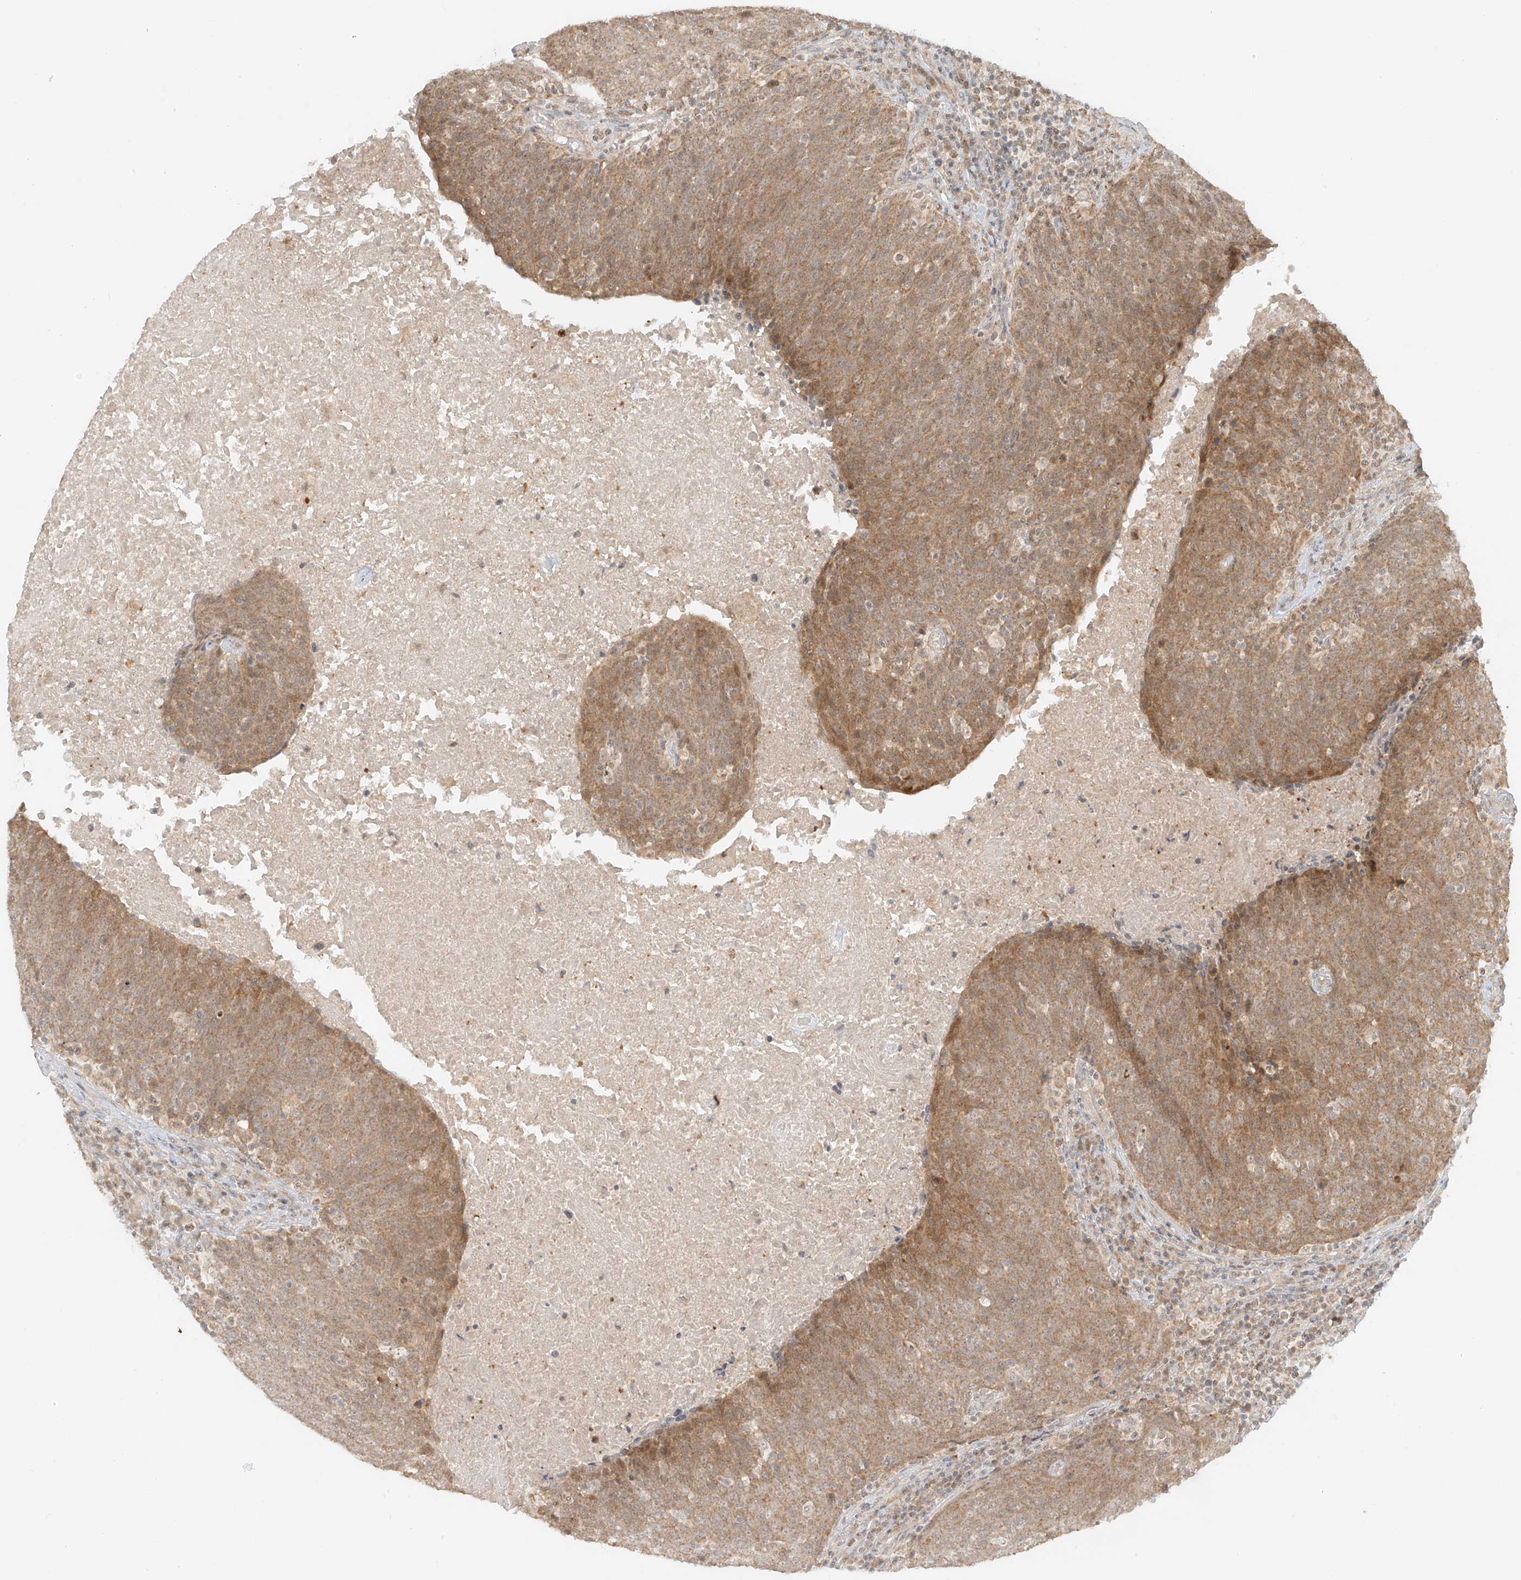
{"staining": {"intensity": "moderate", "quantity": ">75%", "location": "cytoplasmic/membranous"}, "tissue": "head and neck cancer", "cell_type": "Tumor cells", "image_type": "cancer", "snomed": [{"axis": "morphology", "description": "Squamous cell carcinoma, NOS"}, {"axis": "morphology", "description": "Squamous cell carcinoma, metastatic, NOS"}, {"axis": "topography", "description": "Lymph node"}, {"axis": "topography", "description": "Head-Neck"}], "caption": "Tumor cells reveal medium levels of moderate cytoplasmic/membranous staining in approximately >75% of cells in human squamous cell carcinoma (head and neck). Nuclei are stained in blue.", "gene": "MIPEP", "patient": {"sex": "male", "age": 62}}